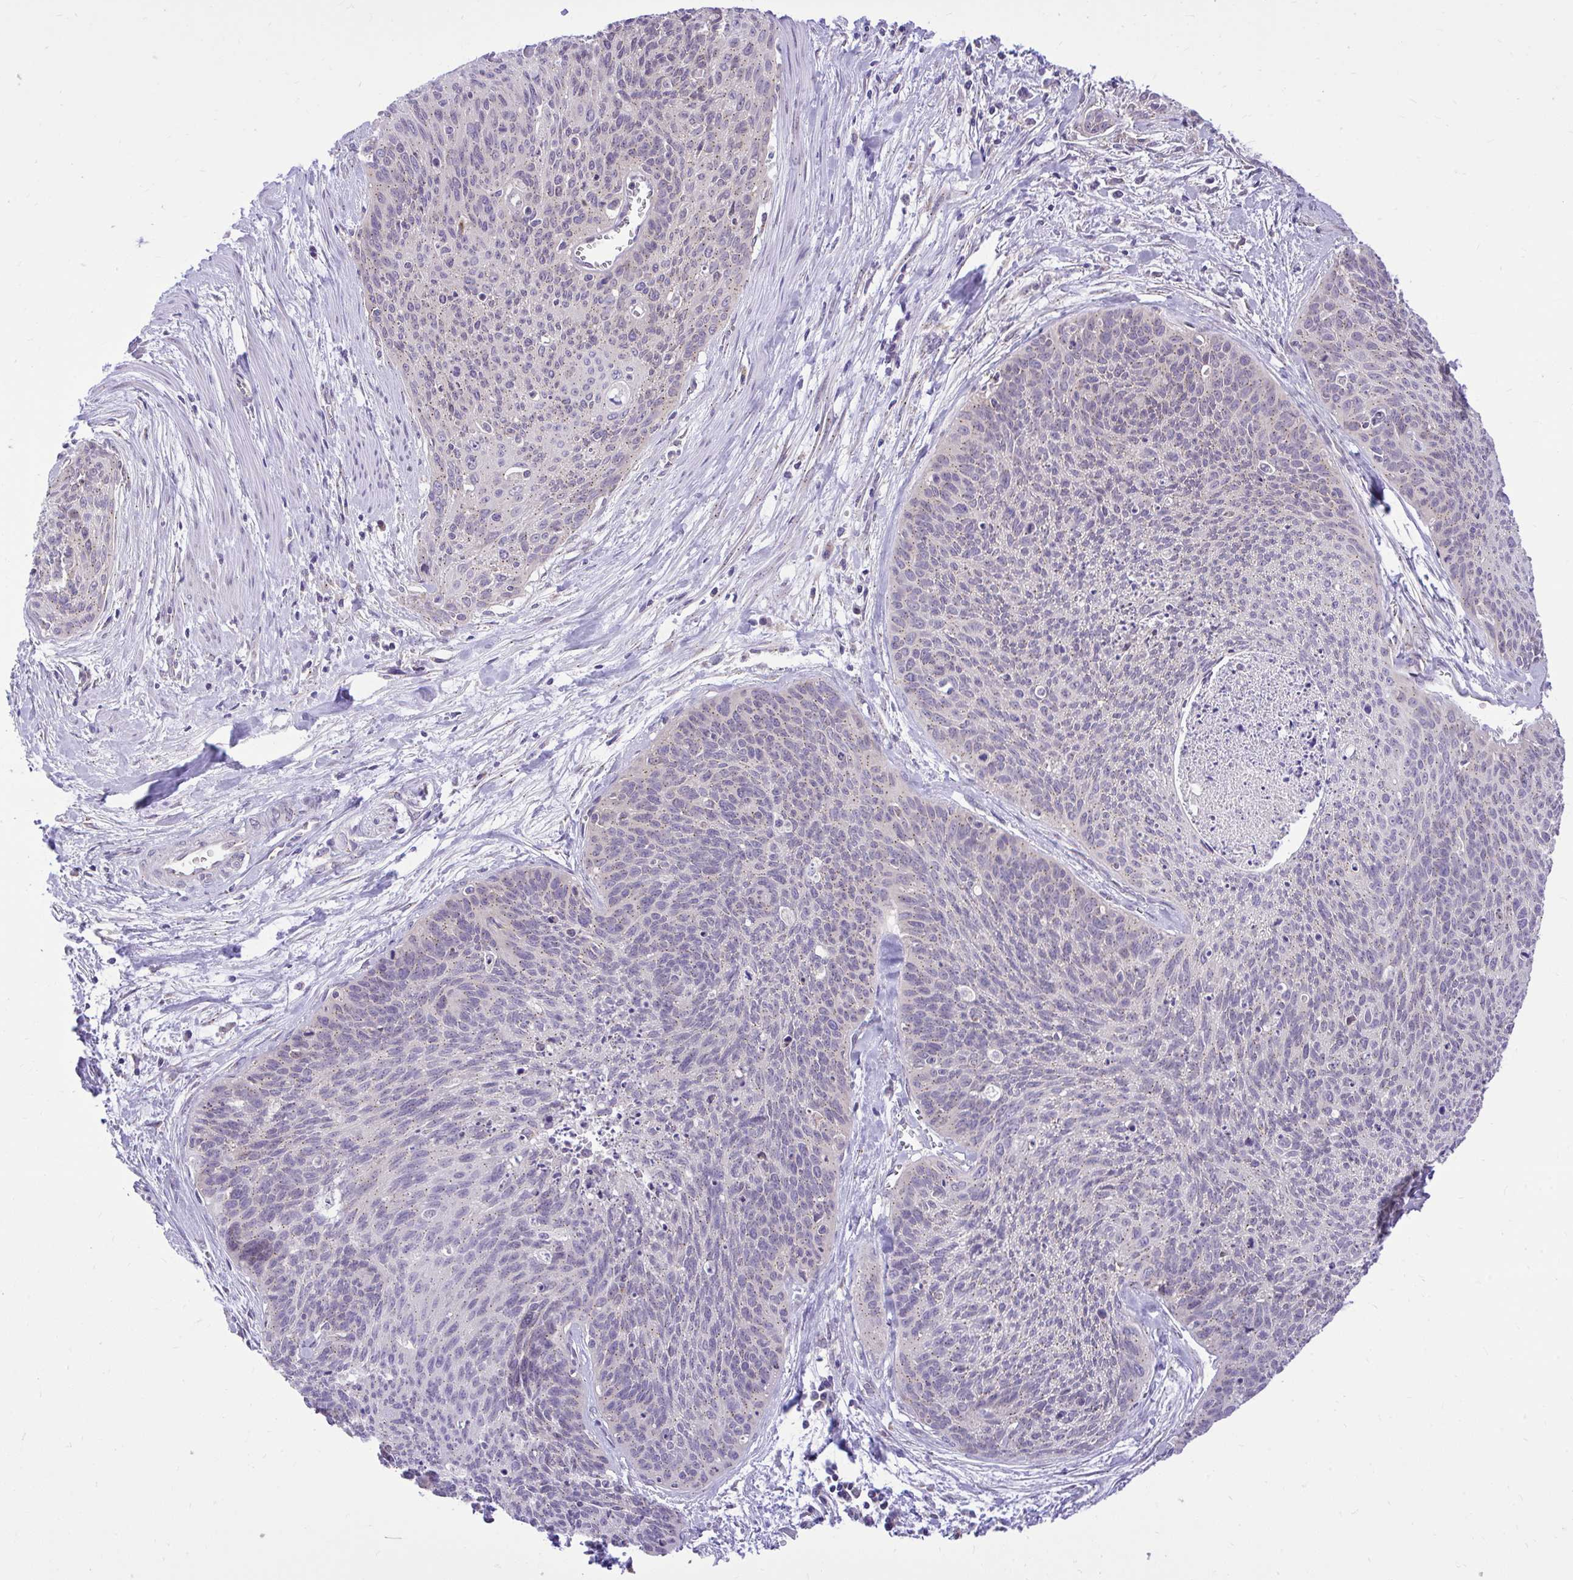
{"staining": {"intensity": "weak", "quantity": "25%-75%", "location": "cytoplasmic/membranous"}, "tissue": "cervical cancer", "cell_type": "Tumor cells", "image_type": "cancer", "snomed": [{"axis": "morphology", "description": "Squamous cell carcinoma, NOS"}, {"axis": "topography", "description": "Cervix"}], "caption": "Immunohistochemical staining of cervical squamous cell carcinoma exhibits weak cytoplasmic/membranous protein expression in approximately 25%-75% of tumor cells.", "gene": "CEACAM18", "patient": {"sex": "female", "age": 55}}